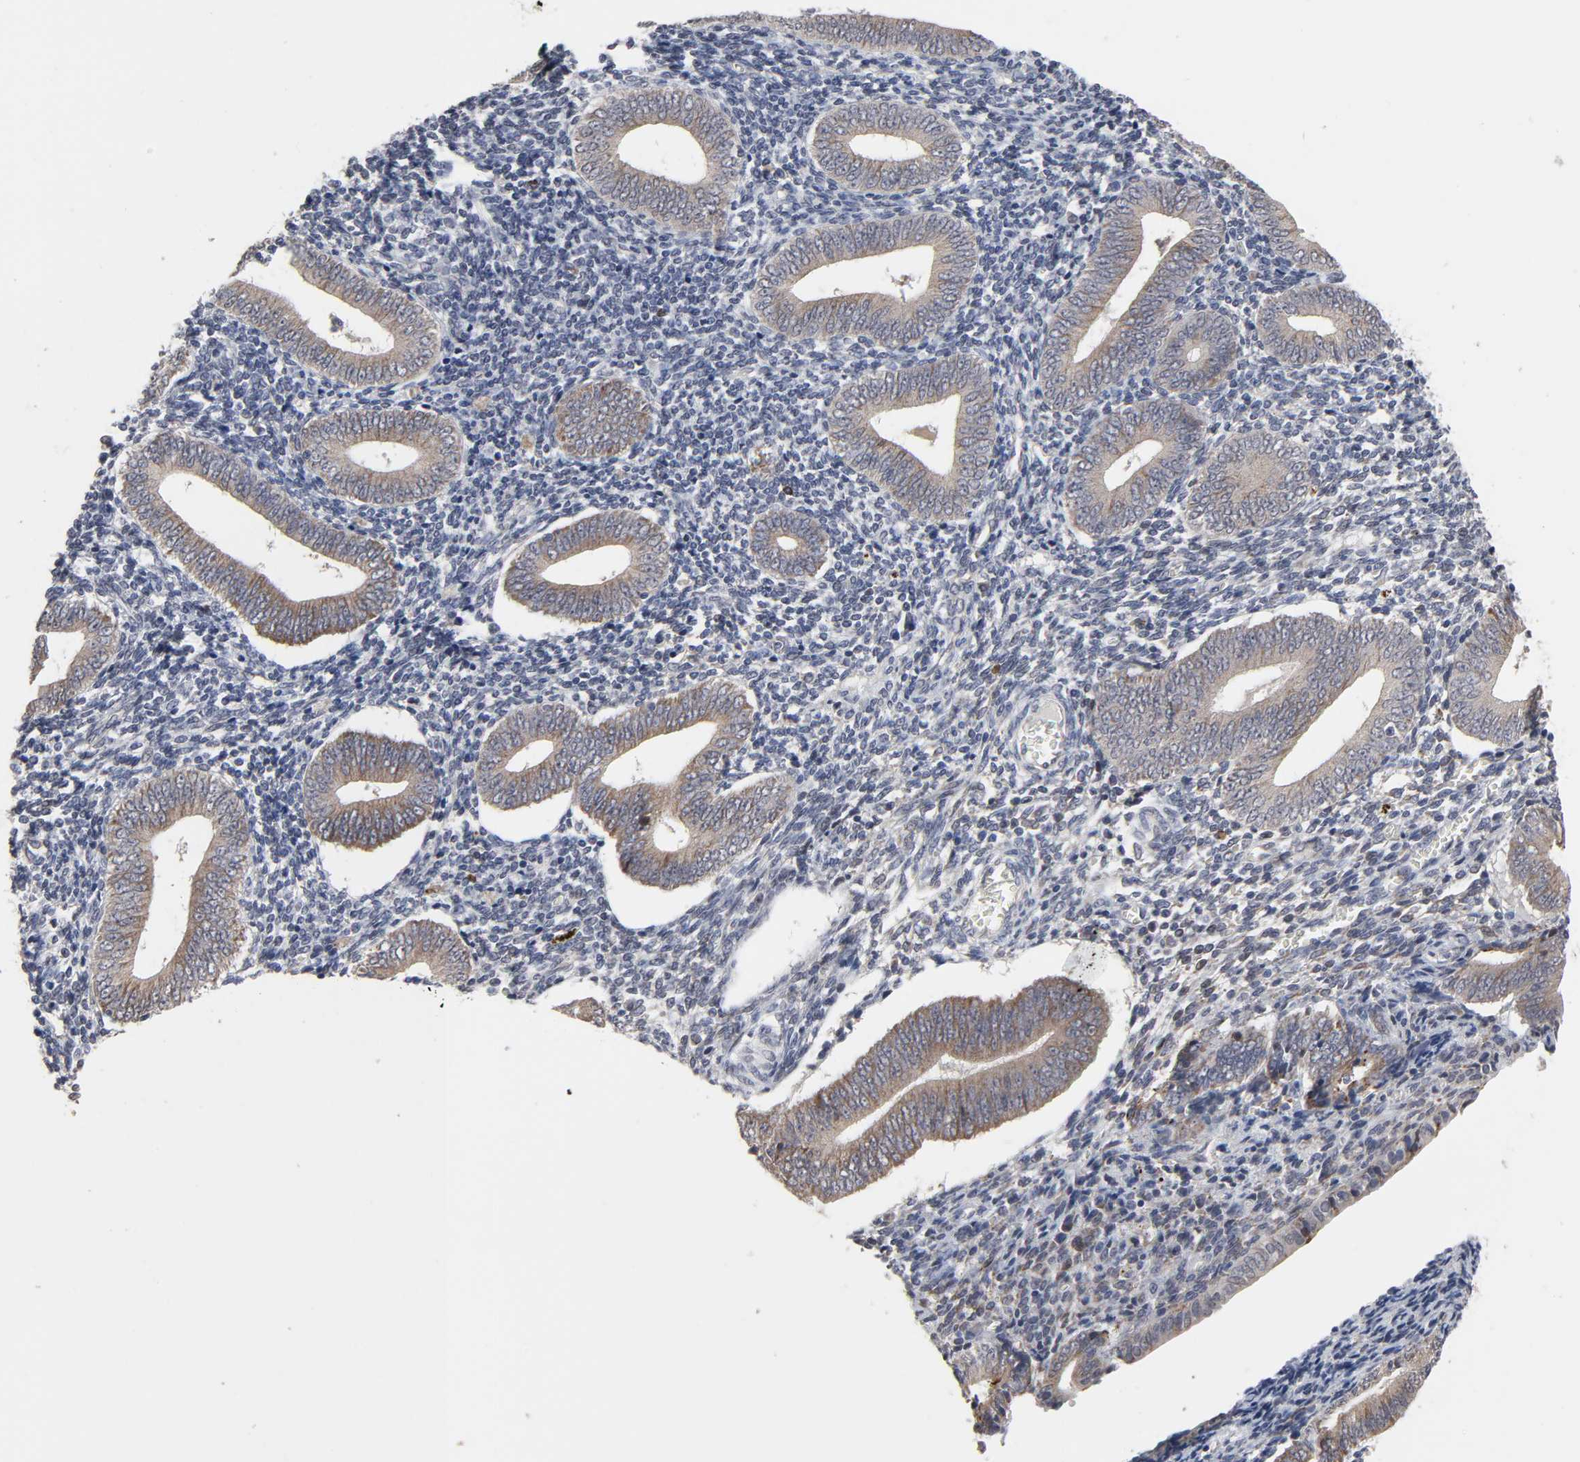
{"staining": {"intensity": "weak", "quantity": "<25%", "location": "cytoplasmic/membranous"}, "tissue": "endometrium", "cell_type": "Cells in endometrial stroma", "image_type": "normal", "snomed": [{"axis": "morphology", "description": "Normal tissue, NOS"}, {"axis": "topography", "description": "Uterus"}, {"axis": "topography", "description": "Endometrium"}], "caption": "Benign endometrium was stained to show a protein in brown. There is no significant expression in cells in endometrial stroma. (DAB immunohistochemistry (IHC) visualized using brightfield microscopy, high magnification).", "gene": "HNF4A", "patient": {"sex": "female", "age": 33}}